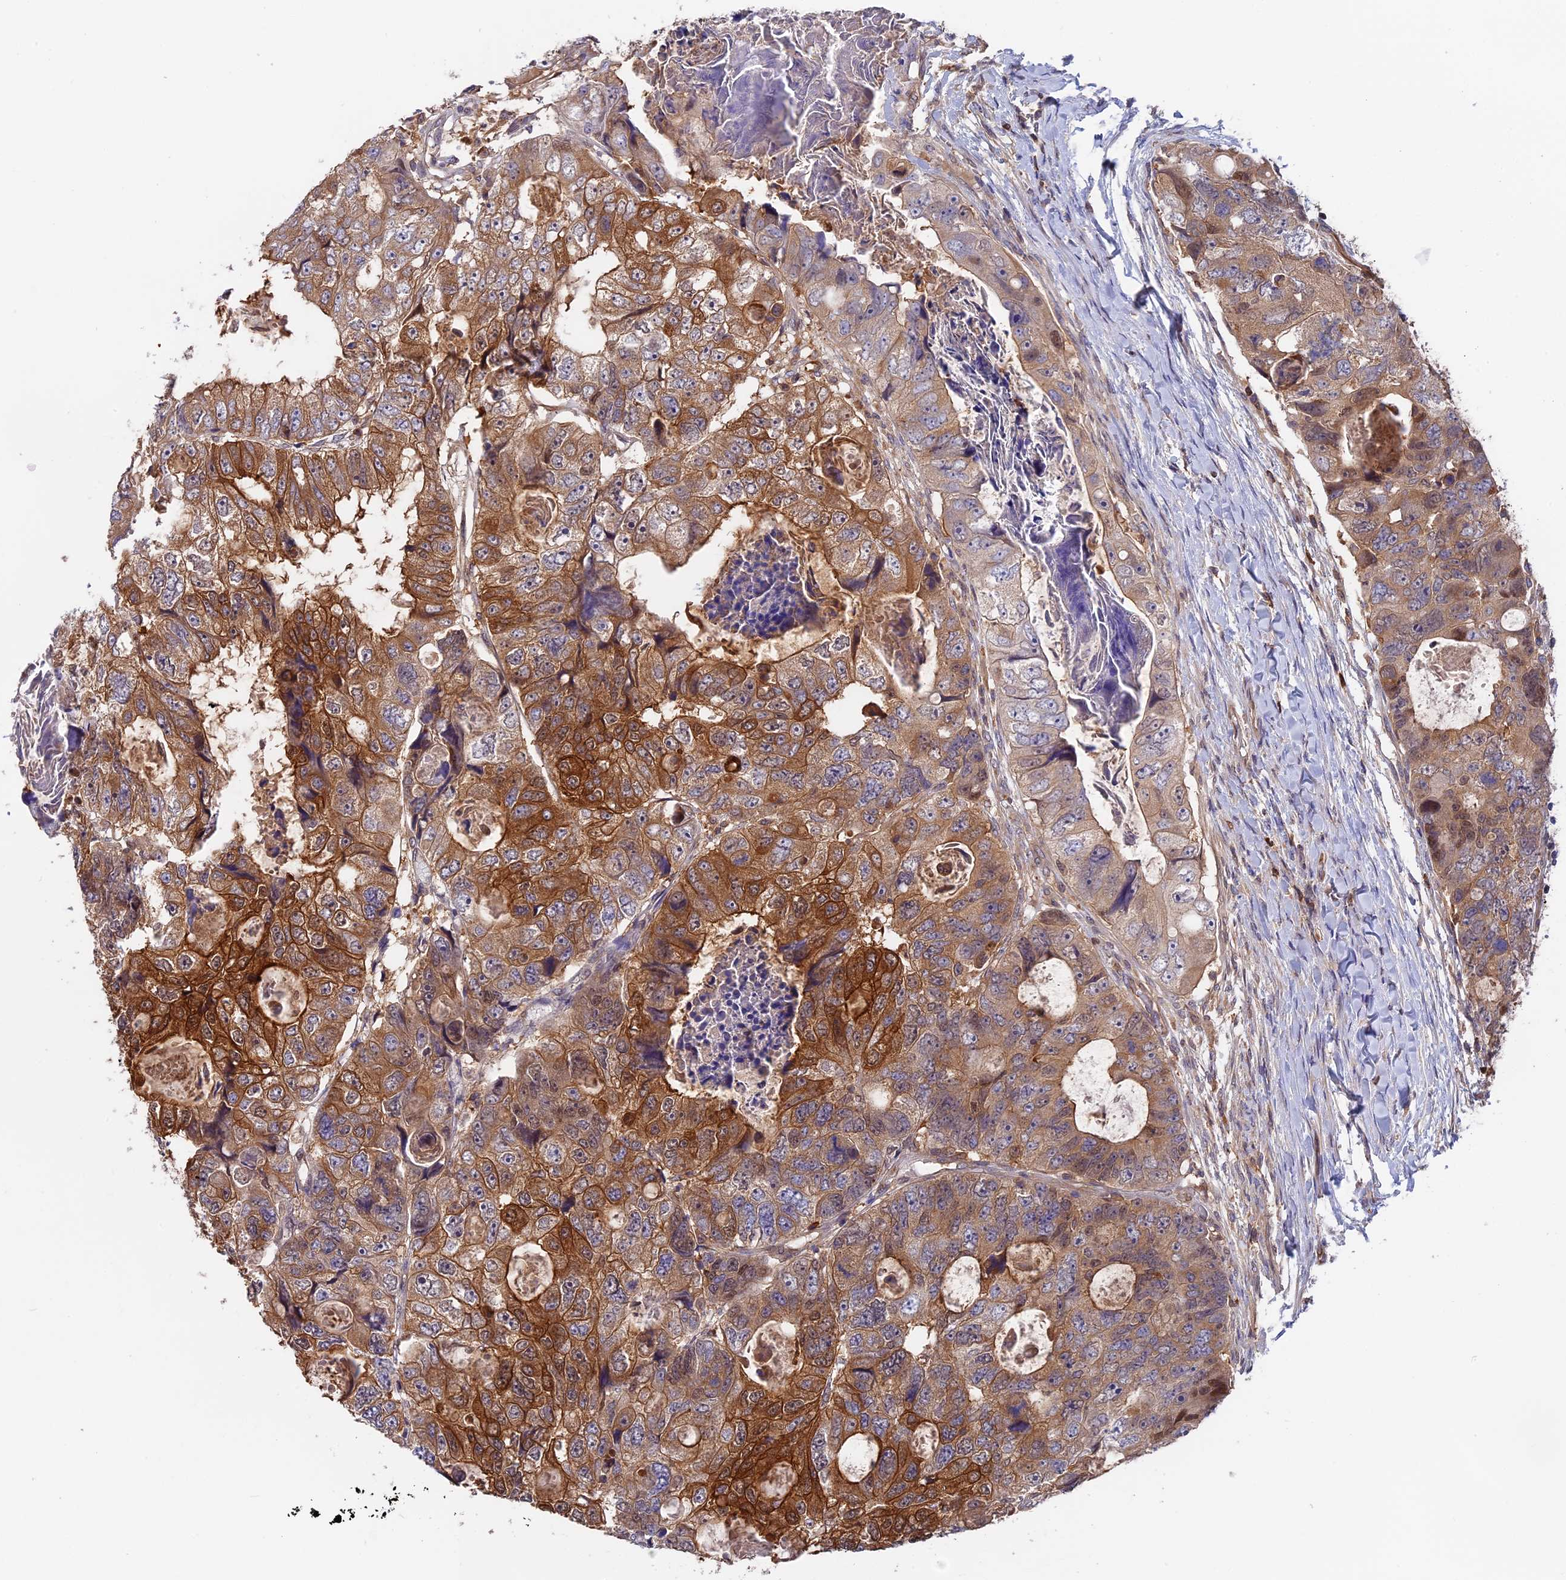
{"staining": {"intensity": "moderate", "quantity": ">75%", "location": "cytoplasmic/membranous,nuclear"}, "tissue": "colorectal cancer", "cell_type": "Tumor cells", "image_type": "cancer", "snomed": [{"axis": "morphology", "description": "Adenocarcinoma, NOS"}, {"axis": "topography", "description": "Rectum"}], "caption": "Moderate cytoplasmic/membranous and nuclear protein positivity is appreciated in about >75% of tumor cells in colorectal adenocarcinoma. (brown staining indicates protein expression, while blue staining denotes nuclei).", "gene": "FAM118B", "patient": {"sex": "male", "age": 59}}